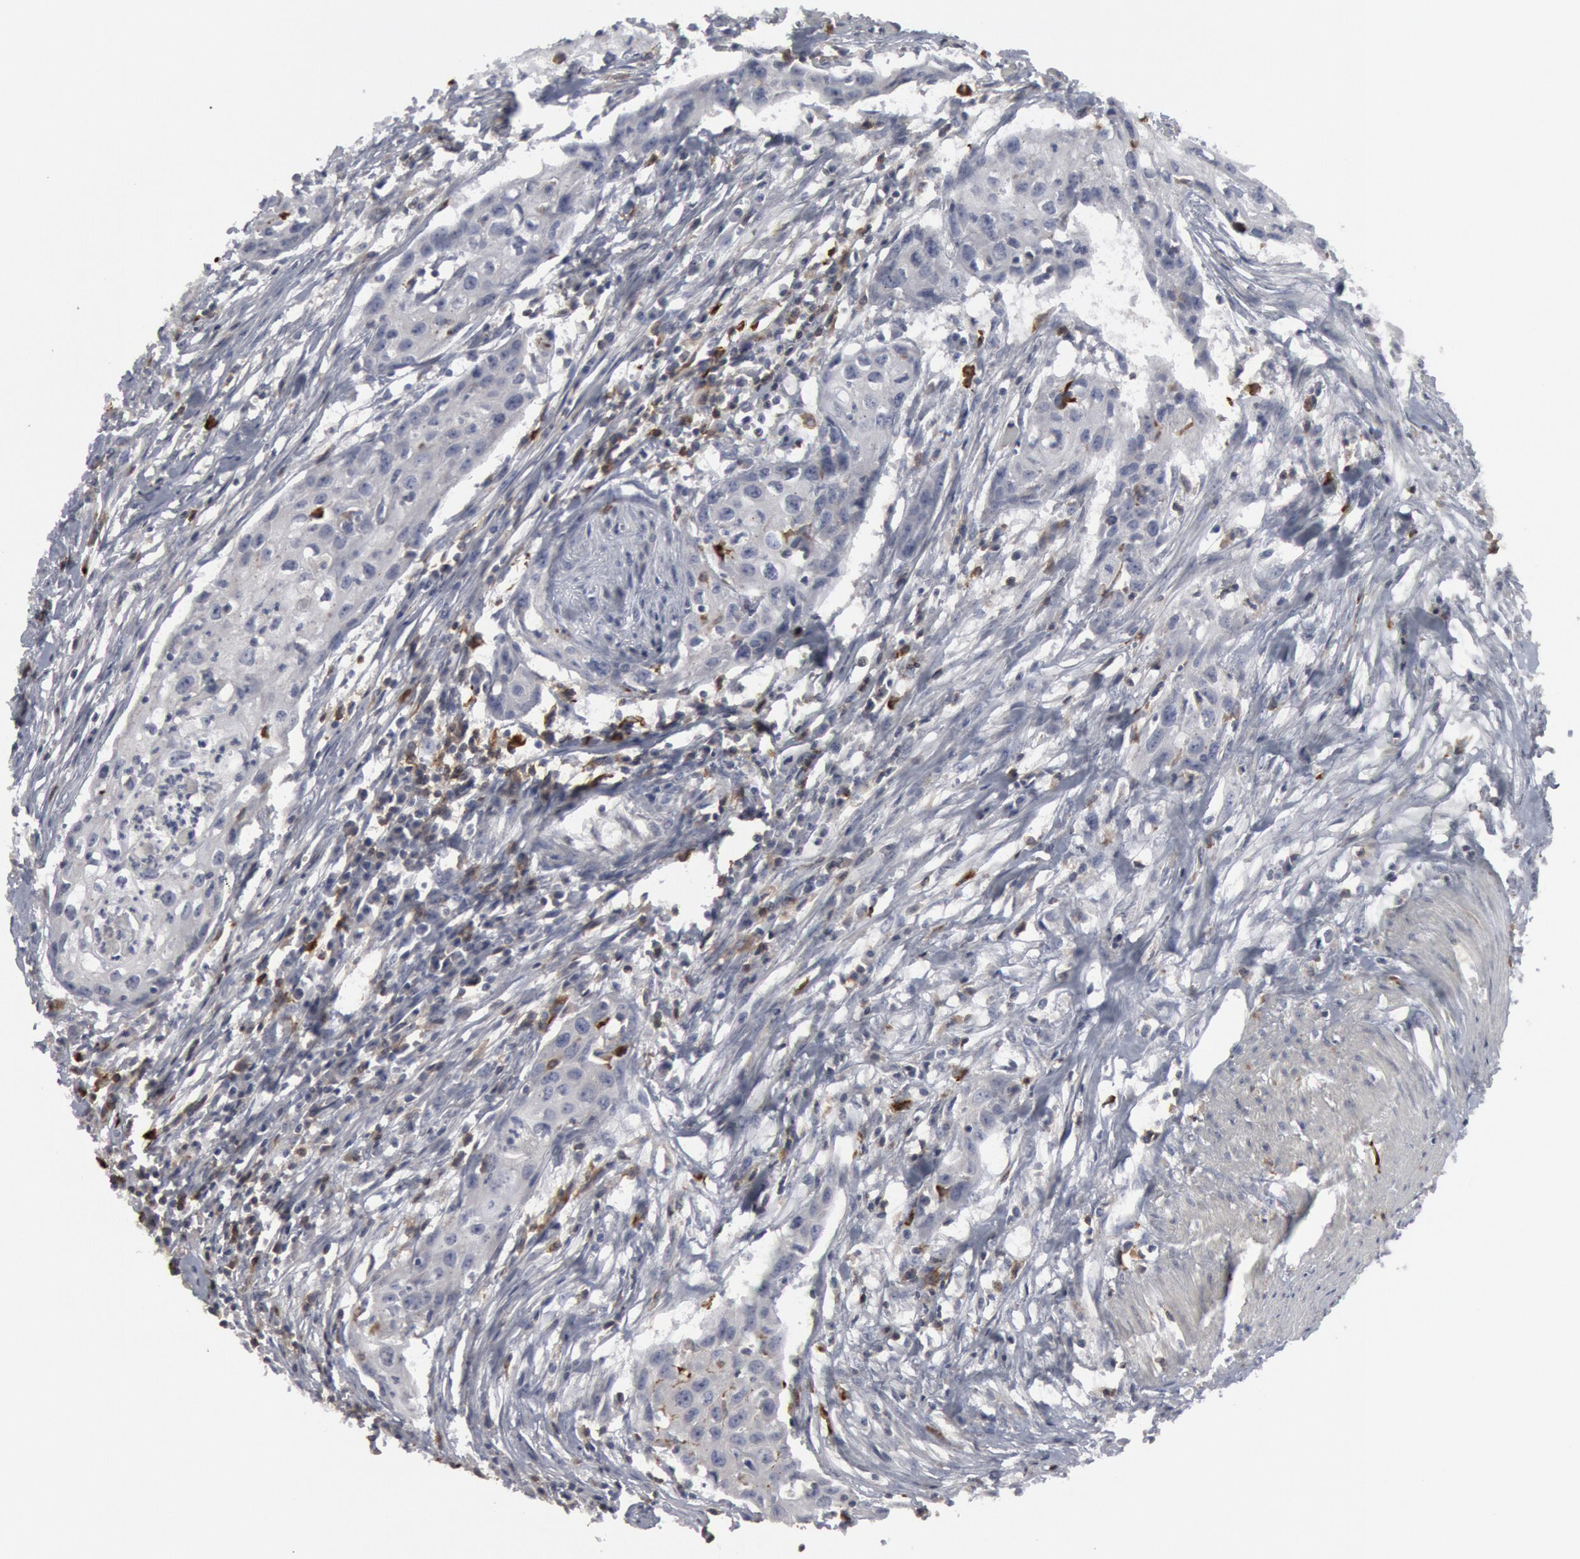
{"staining": {"intensity": "negative", "quantity": "none", "location": "none"}, "tissue": "urothelial cancer", "cell_type": "Tumor cells", "image_type": "cancer", "snomed": [{"axis": "morphology", "description": "Urothelial carcinoma, High grade"}, {"axis": "topography", "description": "Urinary bladder"}], "caption": "IHC of human urothelial cancer shows no staining in tumor cells. (Immunohistochemistry, brightfield microscopy, high magnification).", "gene": "C1QC", "patient": {"sex": "male", "age": 54}}